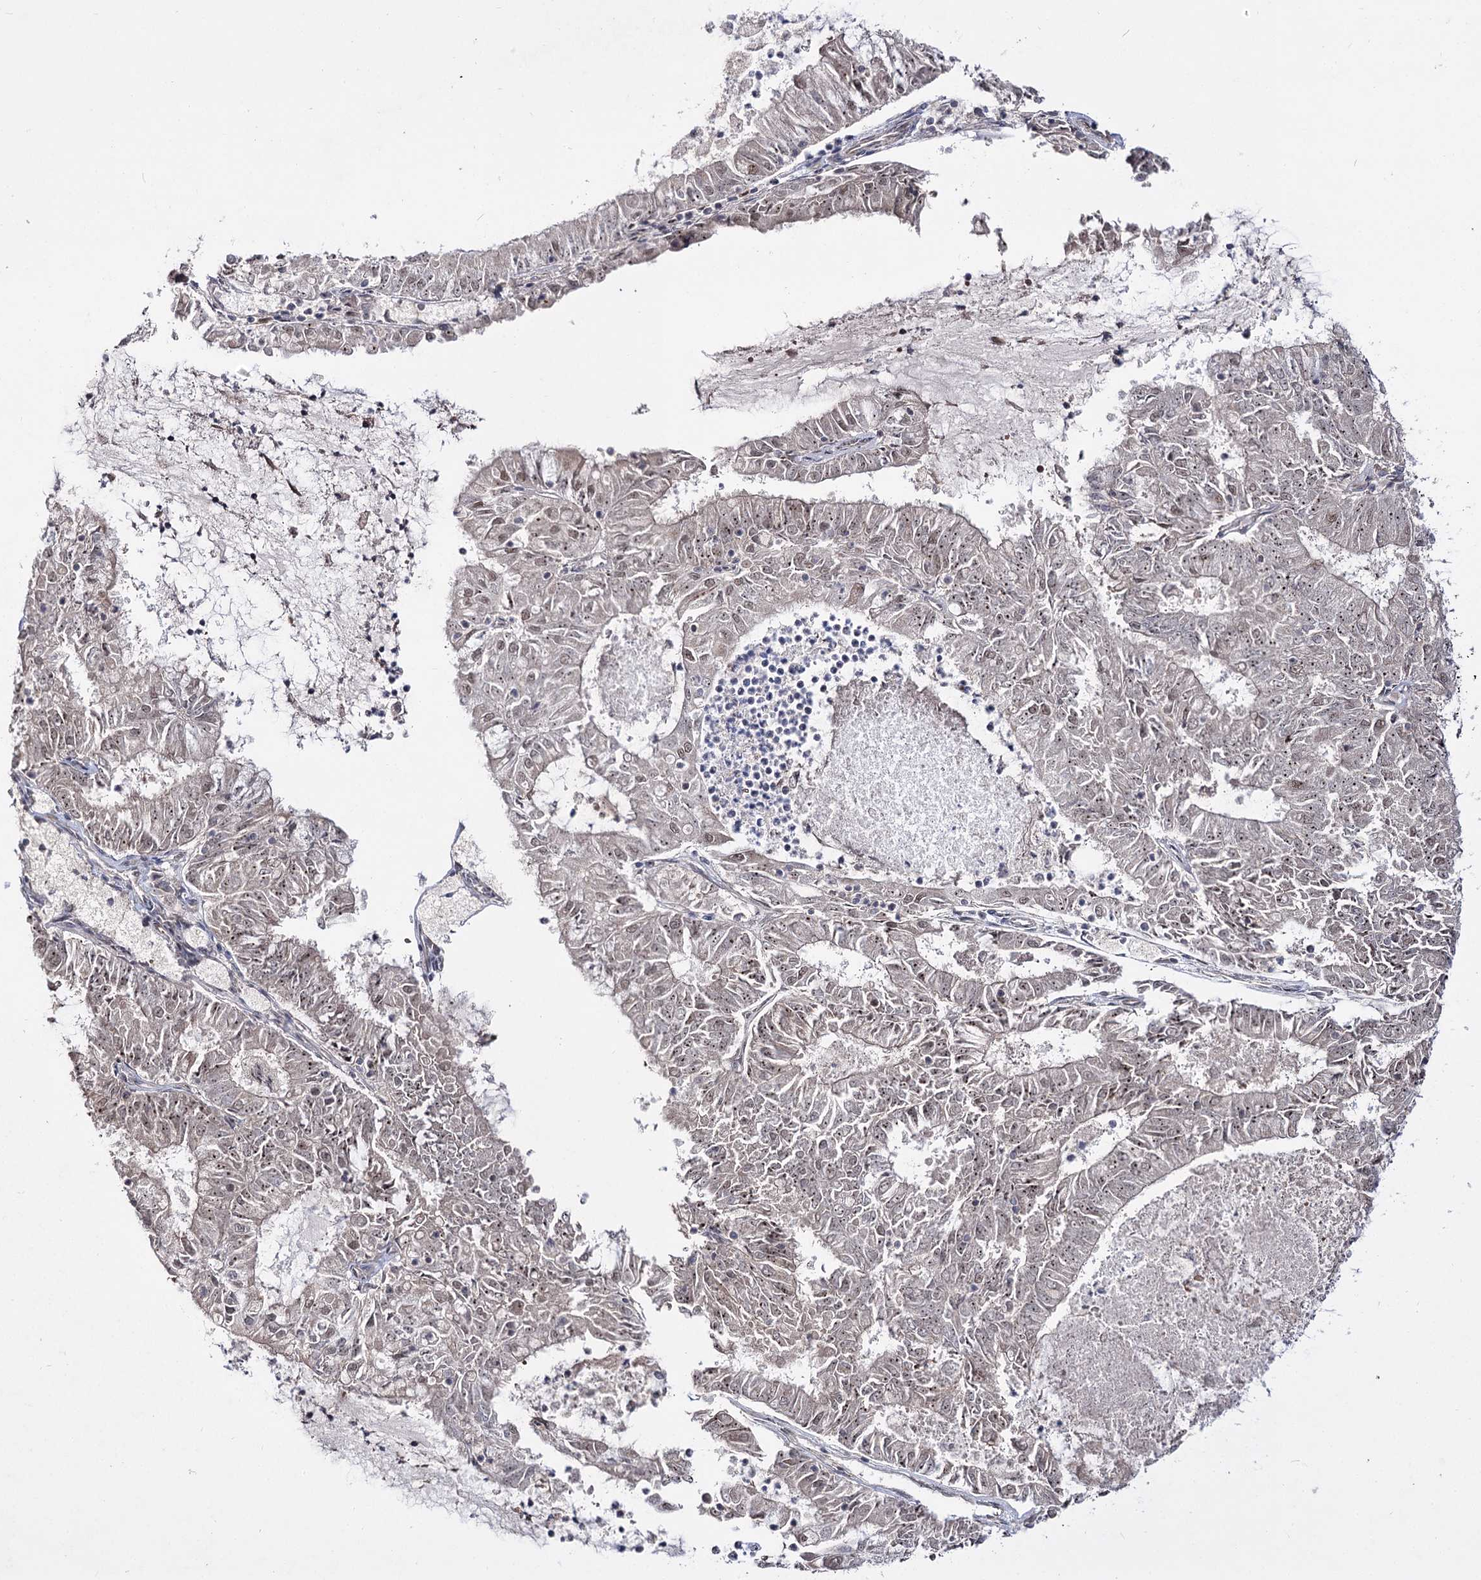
{"staining": {"intensity": "weak", "quantity": "<25%", "location": "nuclear"}, "tissue": "endometrial cancer", "cell_type": "Tumor cells", "image_type": "cancer", "snomed": [{"axis": "morphology", "description": "Adenocarcinoma, NOS"}, {"axis": "topography", "description": "Endometrium"}], "caption": "Tumor cells show no significant protein staining in endometrial cancer (adenocarcinoma).", "gene": "RRP9", "patient": {"sex": "female", "age": 57}}